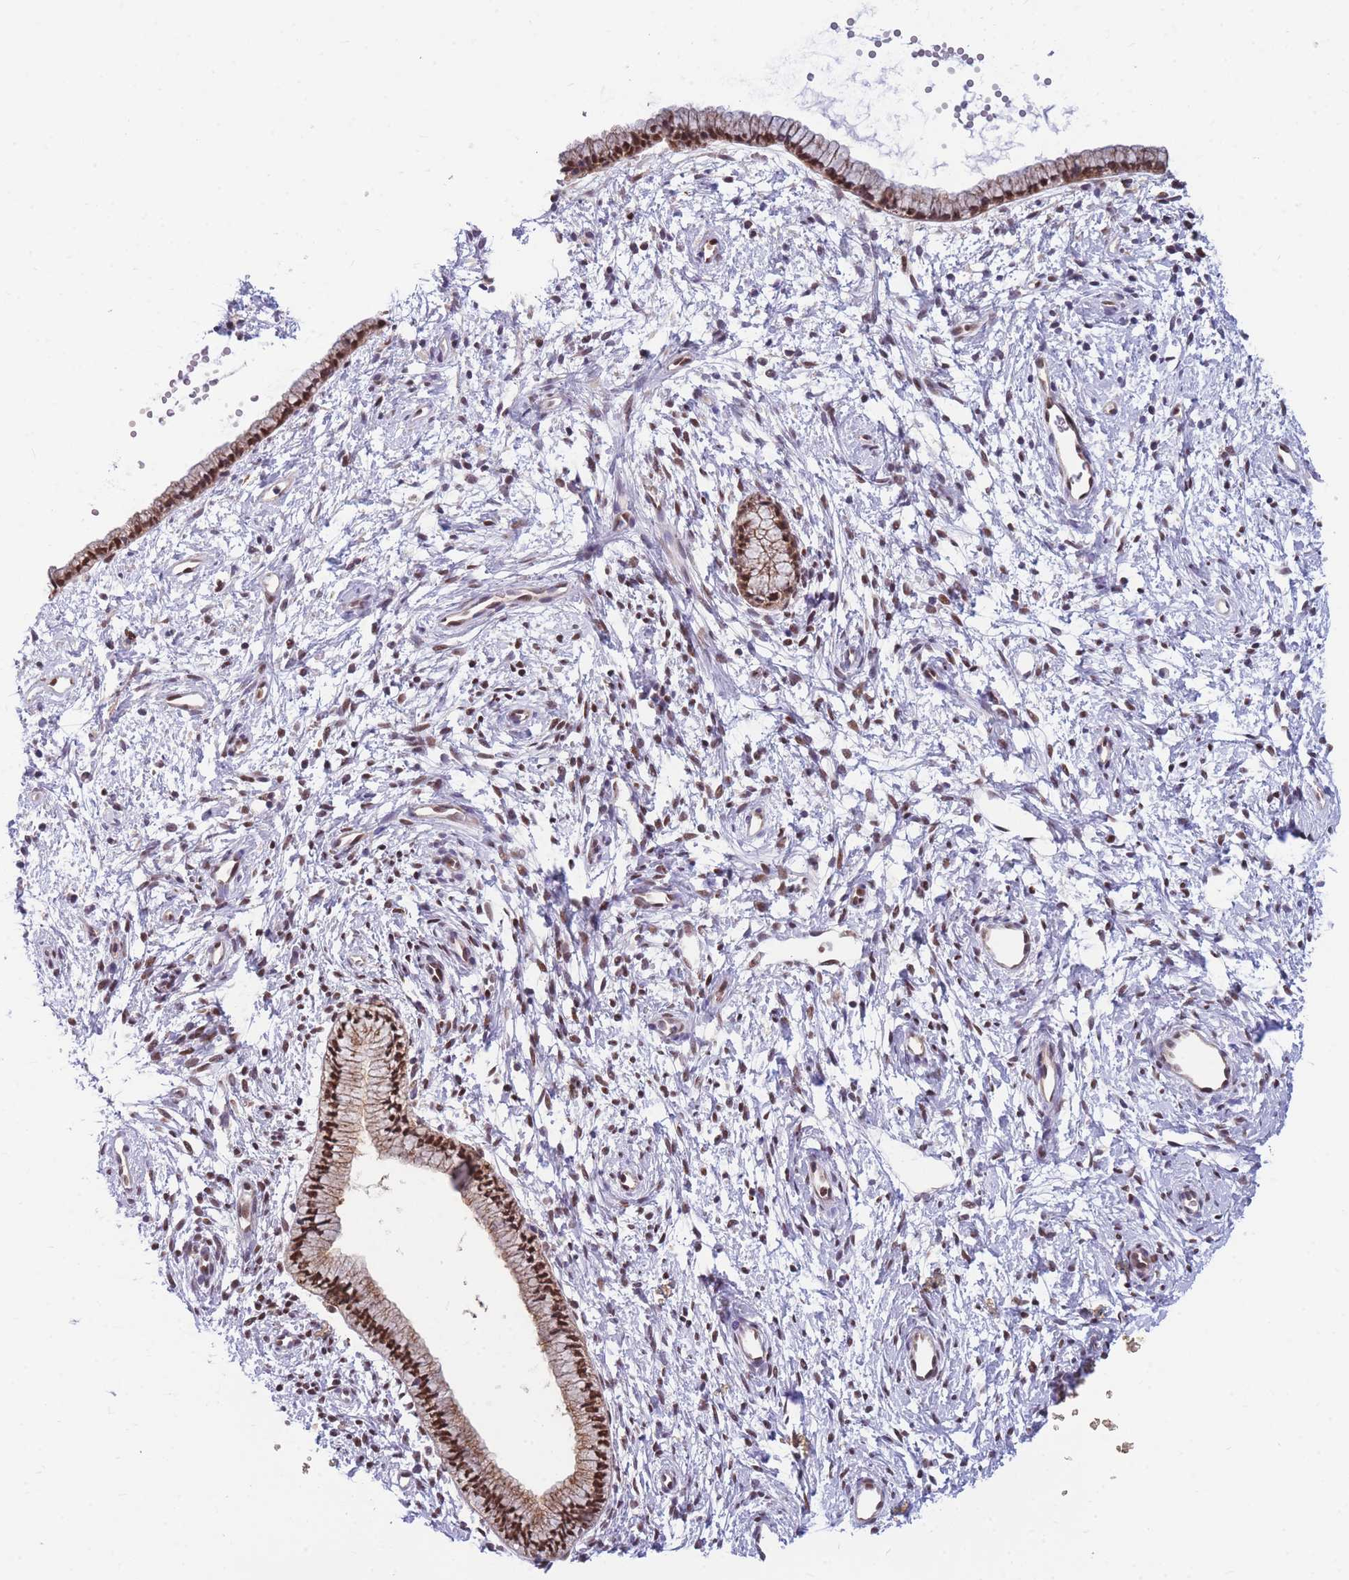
{"staining": {"intensity": "strong", "quantity": ">75%", "location": "cytoplasmic/membranous,nuclear"}, "tissue": "cervix", "cell_type": "Glandular cells", "image_type": "normal", "snomed": [{"axis": "morphology", "description": "Normal tissue, NOS"}, {"axis": "topography", "description": "Cervix"}], "caption": "Human cervix stained with a brown dye shows strong cytoplasmic/membranous,nuclear positive expression in approximately >75% of glandular cells.", "gene": "CRACD", "patient": {"sex": "female", "age": 57}}